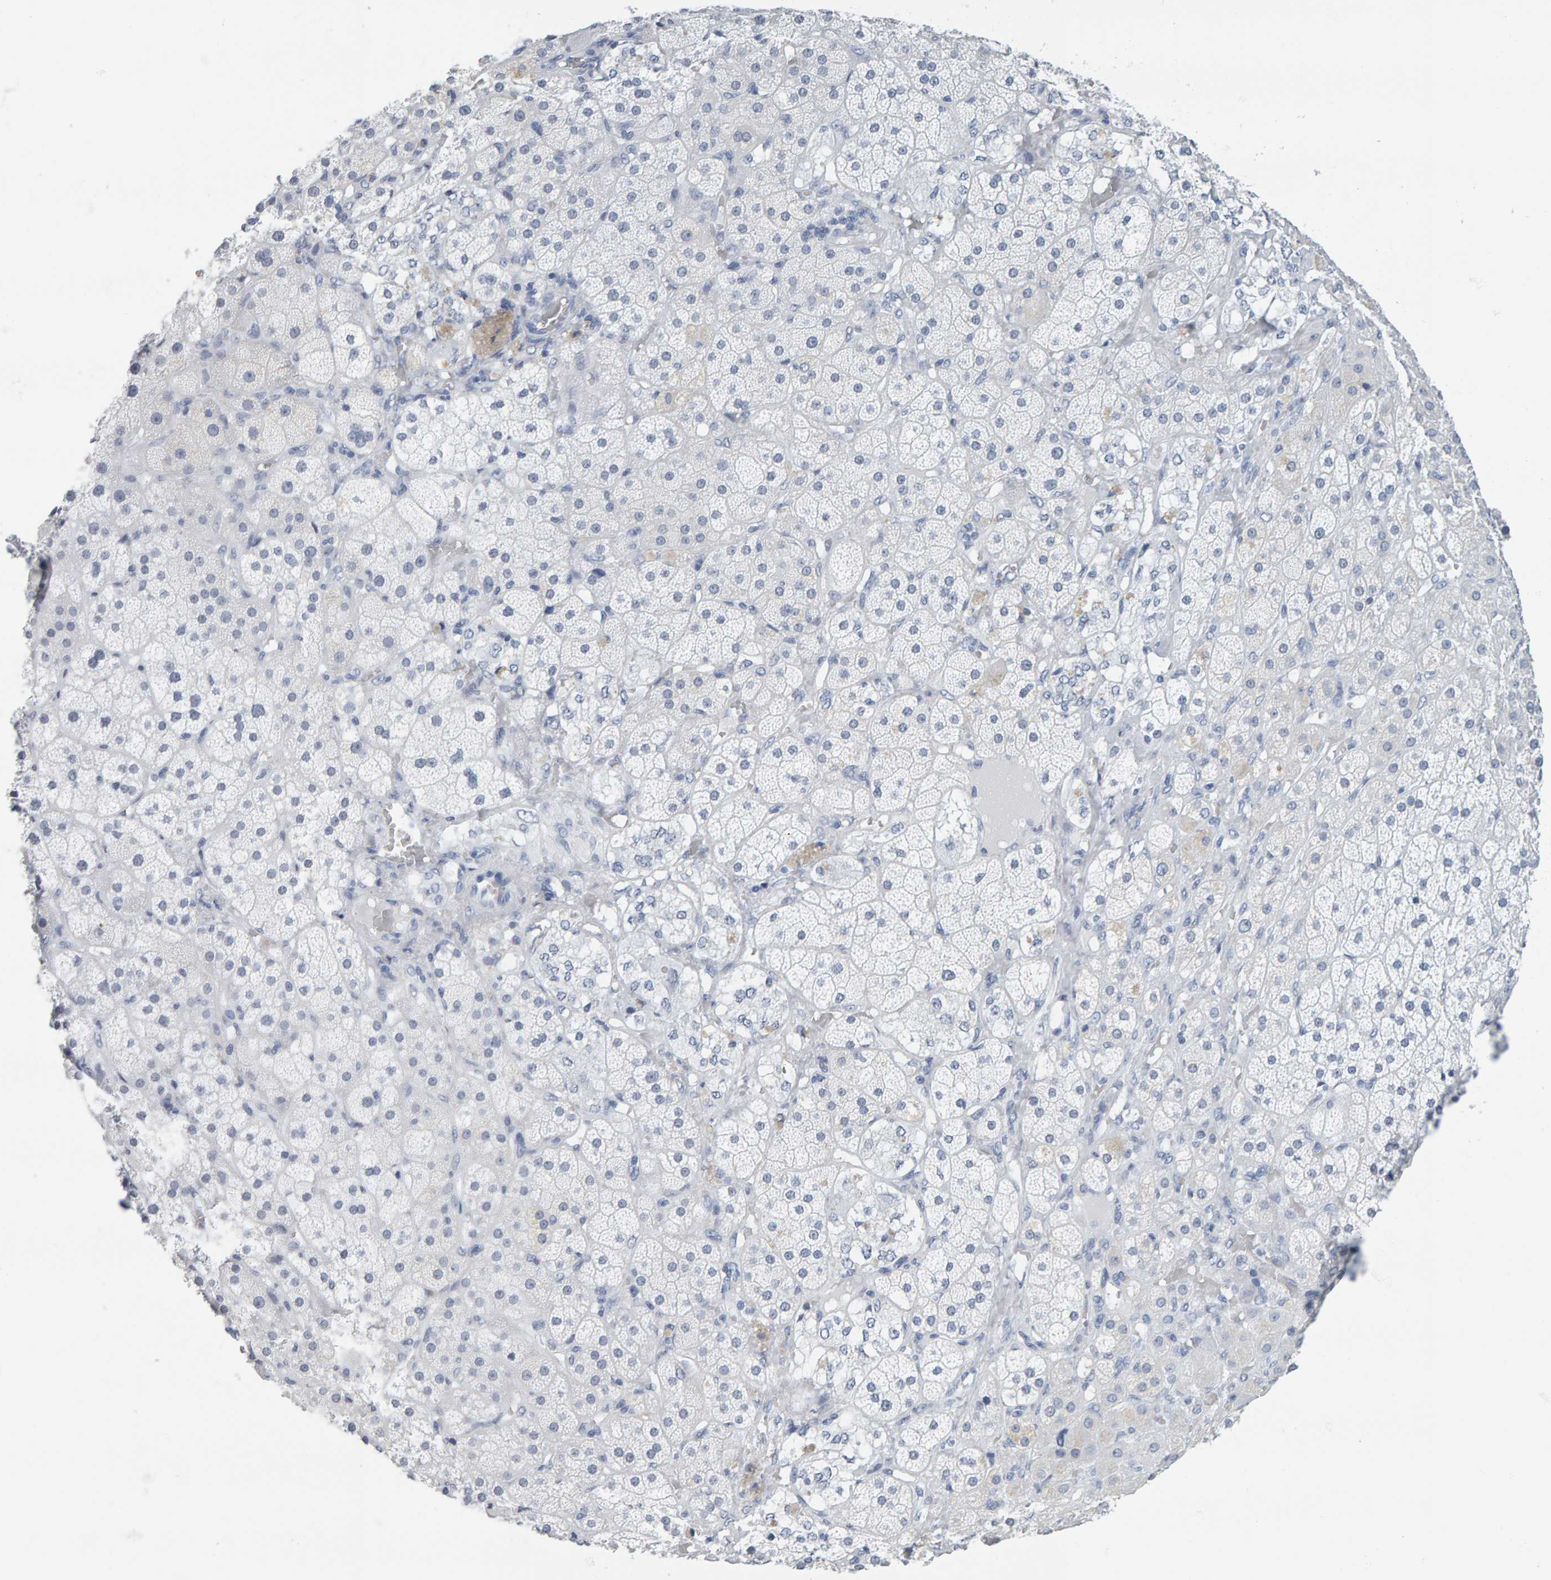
{"staining": {"intensity": "negative", "quantity": "none", "location": "none"}, "tissue": "adrenal gland", "cell_type": "Glandular cells", "image_type": "normal", "snomed": [{"axis": "morphology", "description": "Normal tissue, NOS"}, {"axis": "topography", "description": "Adrenal gland"}], "caption": "Glandular cells show no significant positivity in benign adrenal gland.", "gene": "SPACA3", "patient": {"sex": "male", "age": 57}}